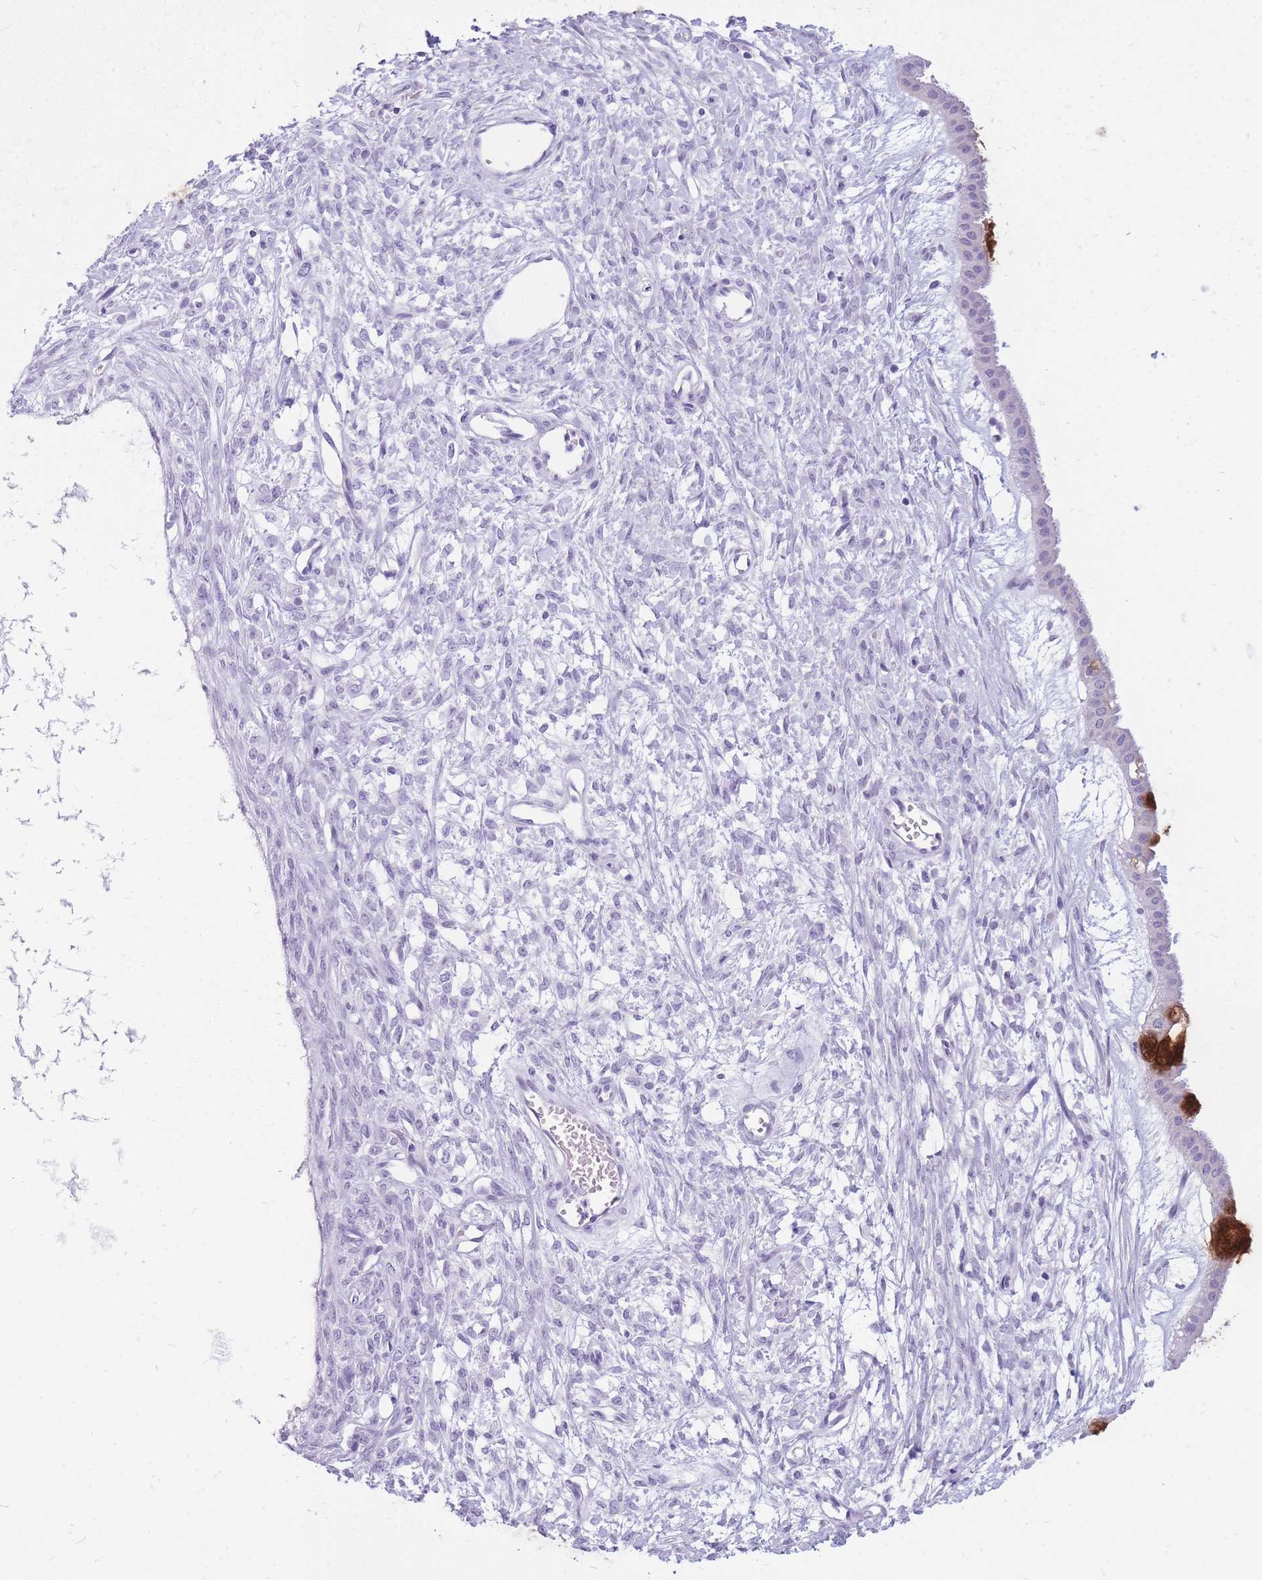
{"staining": {"intensity": "strong", "quantity": "<25%", "location": "cytoplasmic/membranous"}, "tissue": "ovarian cancer", "cell_type": "Tumor cells", "image_type": "cancer", "snomed": [{"axis": "morphology", "description": "Cystadenocarcinoma, mucinous, NOS"}, {"axis": "topography", "description": "Ovary"}], "caption": "Immunohistochemical staining of human ovarian cancer shows strong cytoplasmic/membranous protein positivity in approximately <25% of tumor cells. (DAB IHC, brown staining for protein, blue staining for nuclei).", "gene": "CYP21A2", "patient": {"sex": "female", "age": 73}}